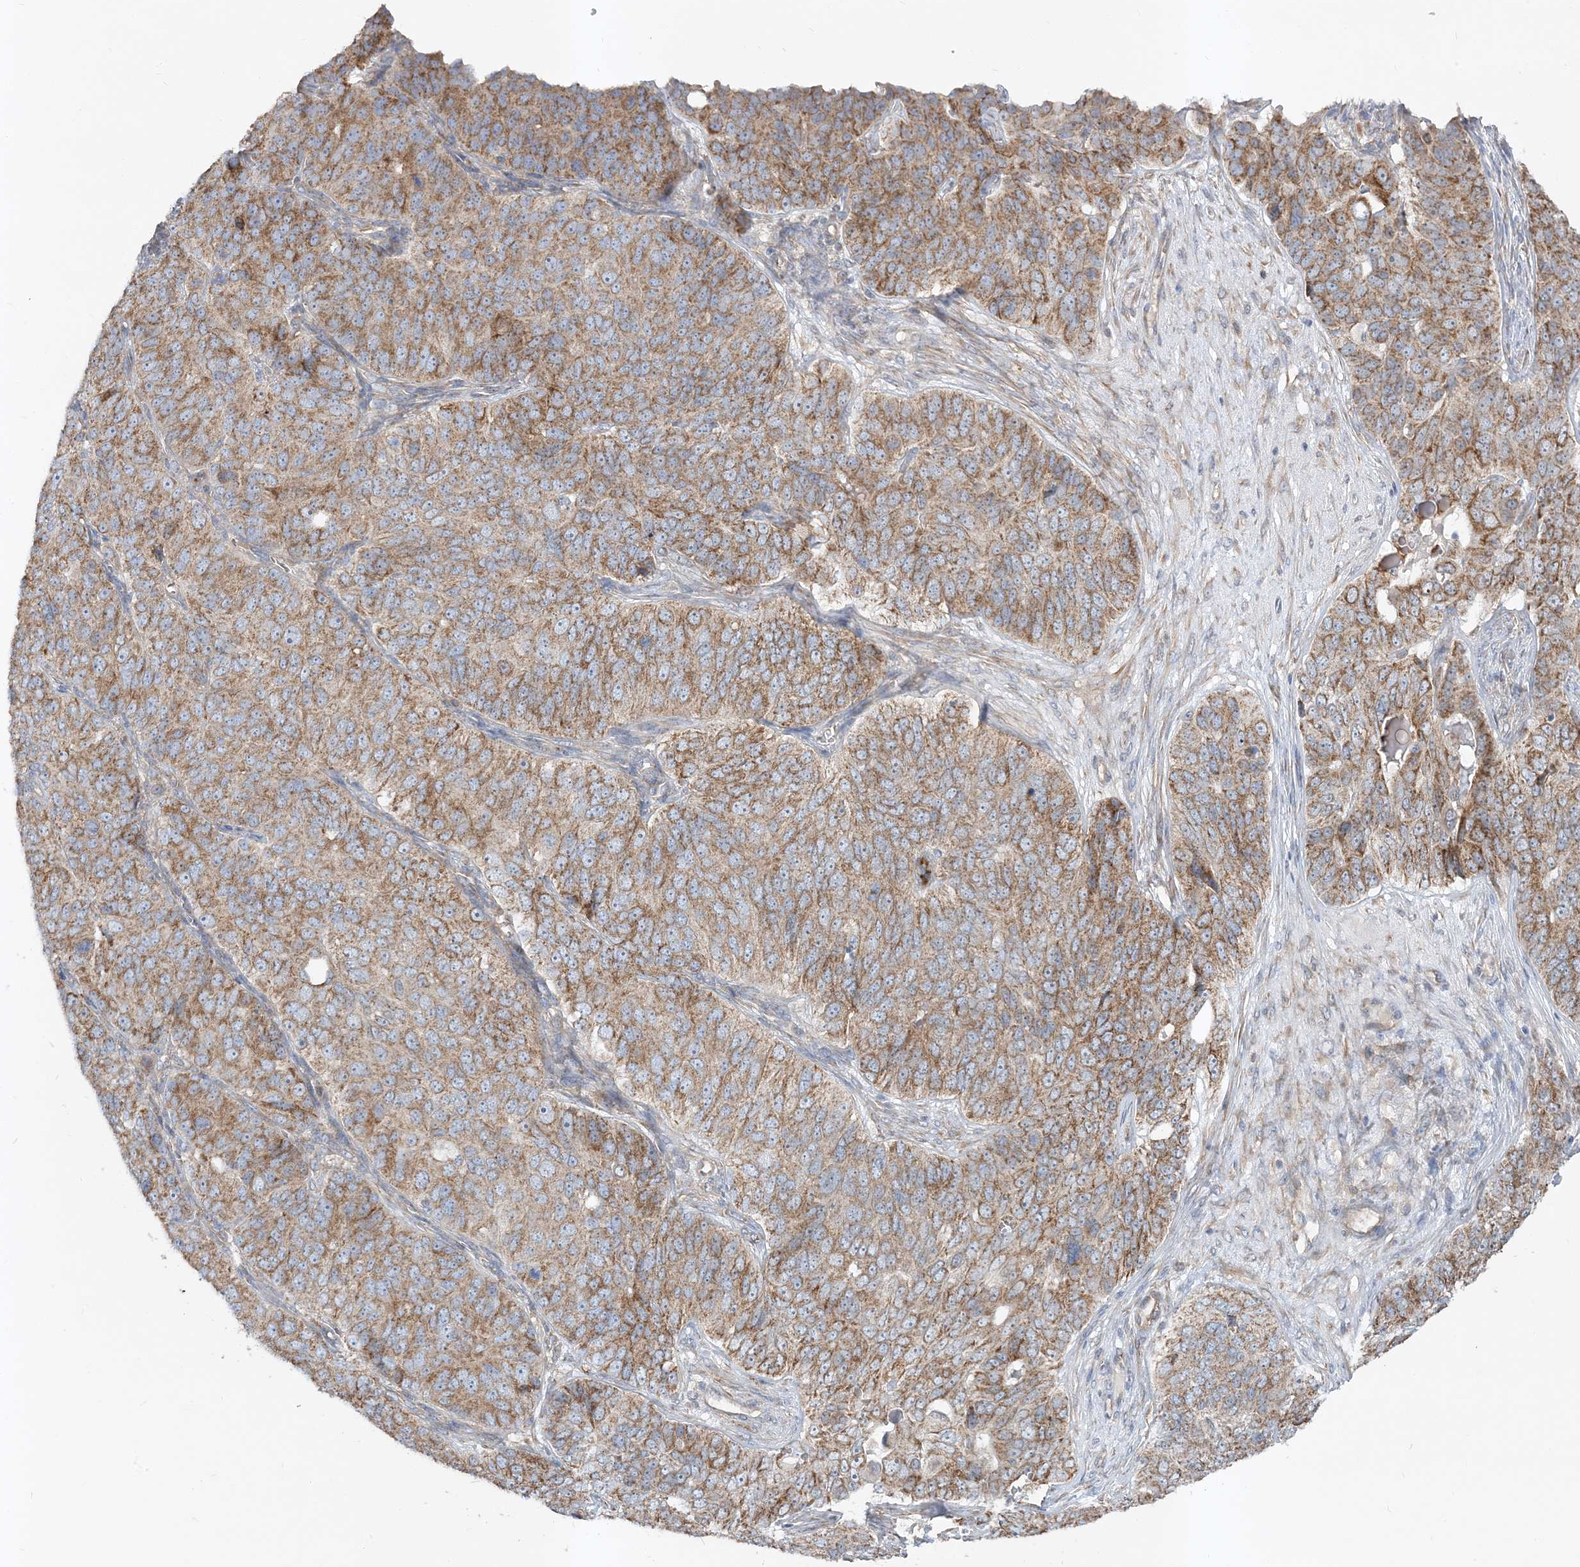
{"staining": {"intensity": "moderate", "quantity": ">75%", "location": "cytoplasmic/membranous"}, "tissue": "ovarian cancer", "cell_type": "Tumor cells", "image_type": "cancer", "snomed": [{"axis": "morphology", "description": "Carcinoma, endometroid"}, {"axis": "topography", "description": "Ovary"}], "caption": "Human ovarian cancer stained with a protein marker reveals moderate staining in tumor cells.", "gene": "LEXM", "patient": {"sex": "female", "age": 51}}